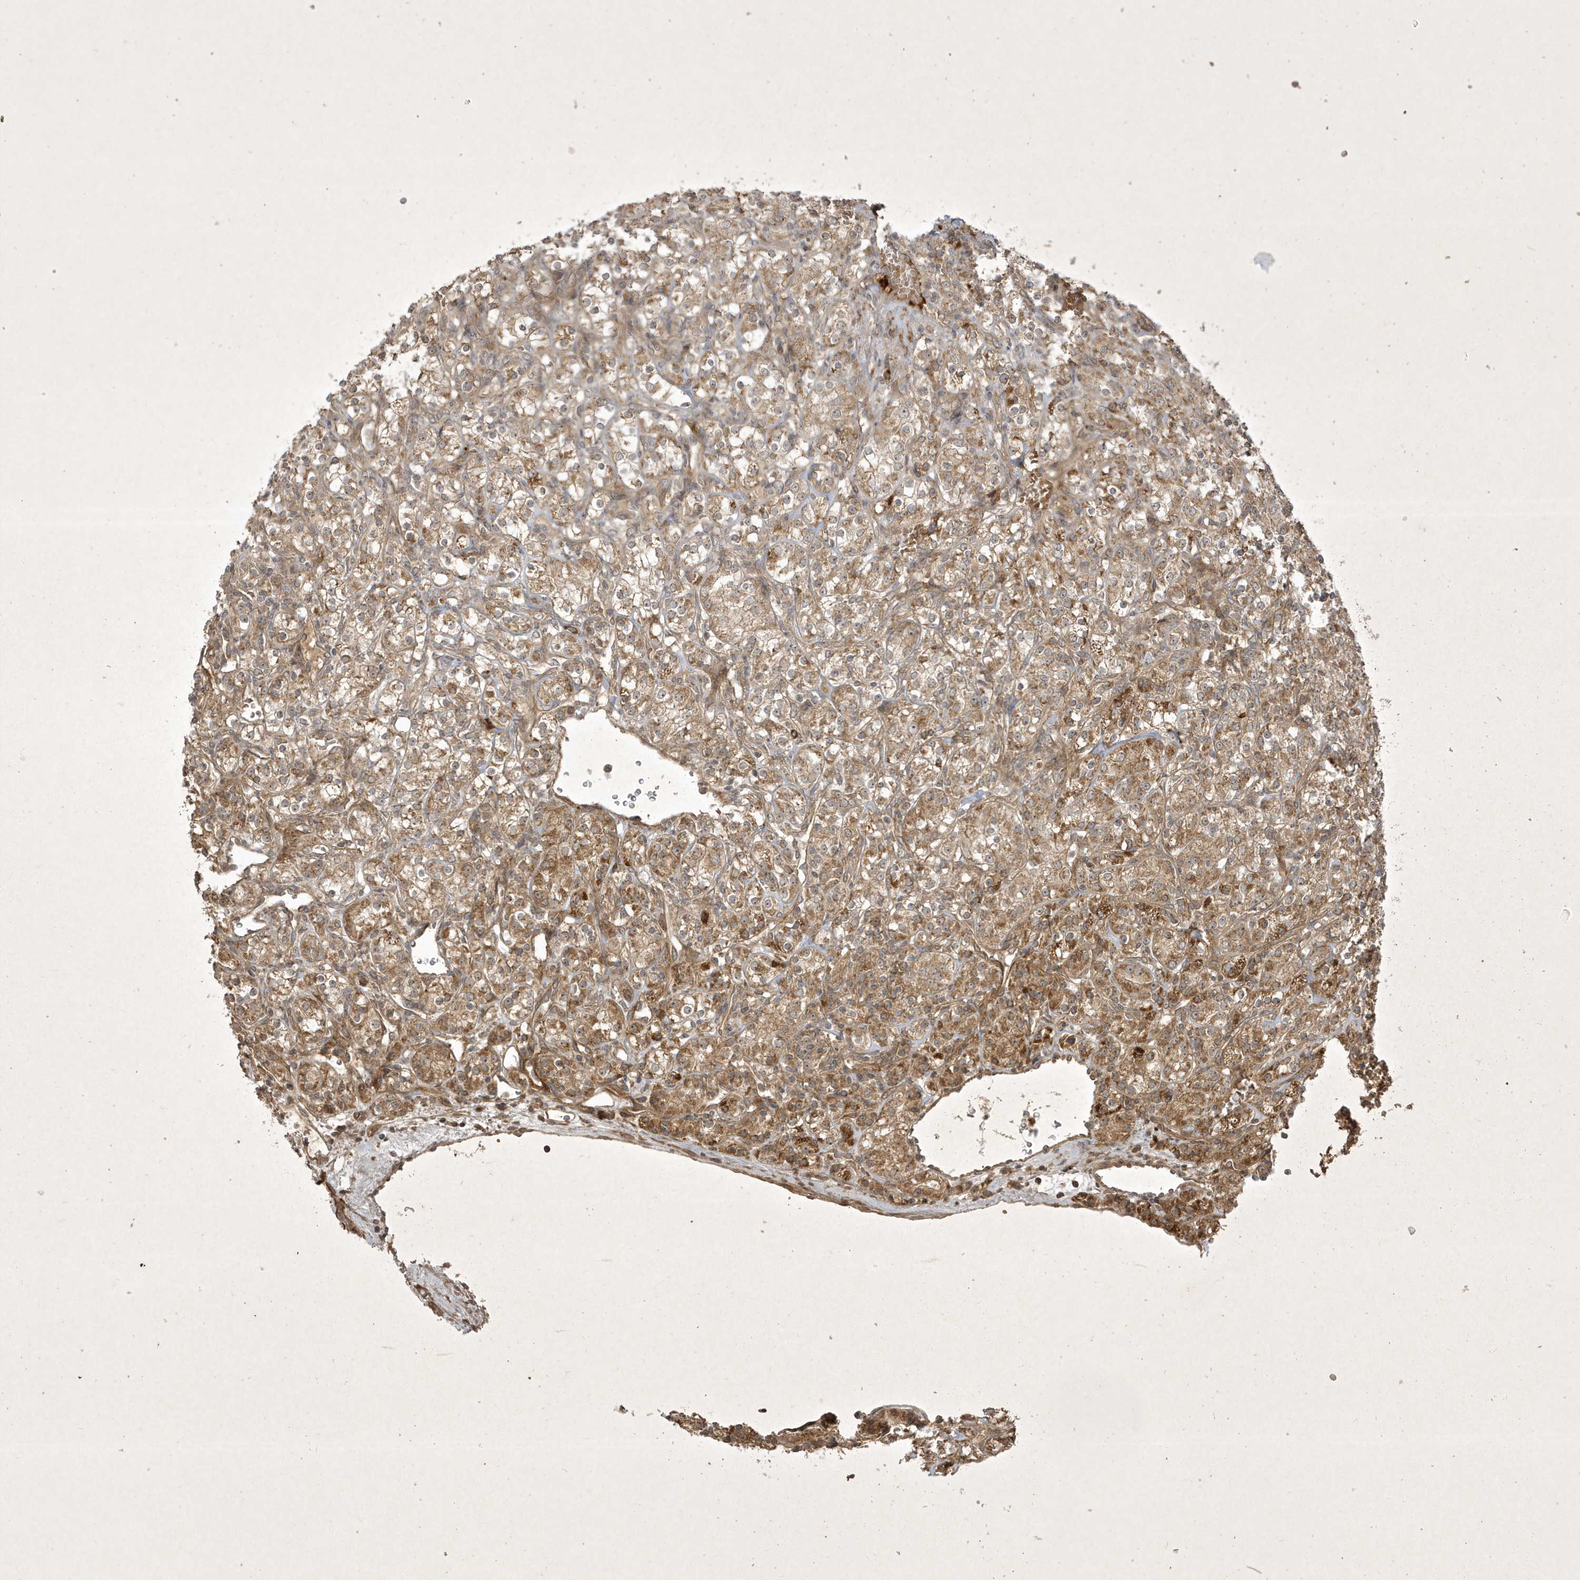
{"staining": {"intensity": "moderate", "quantity": ">75%", "location": "cytoplasmic/membranous"}, "tissue": "renal cancer", "cell_type": "Tumor cells", "image_type": "cancer", "snomed": [{"axis": "morphology", "description": "Adenocarcinoma, NOS"}, {"axis": "topography", "description": "Kidney"}], "caption": "A brown stain shows moderate cytoplasmic/membranous staining of a protein in human adenocarcinoma (renal) tumor cells. (DAB (3,3'-diaminobenzidine) IHC, brown staining for protein, blue staining for nuclei).", "gene": "FAM83C", "patient": {"sex": "male", "age": 77}}